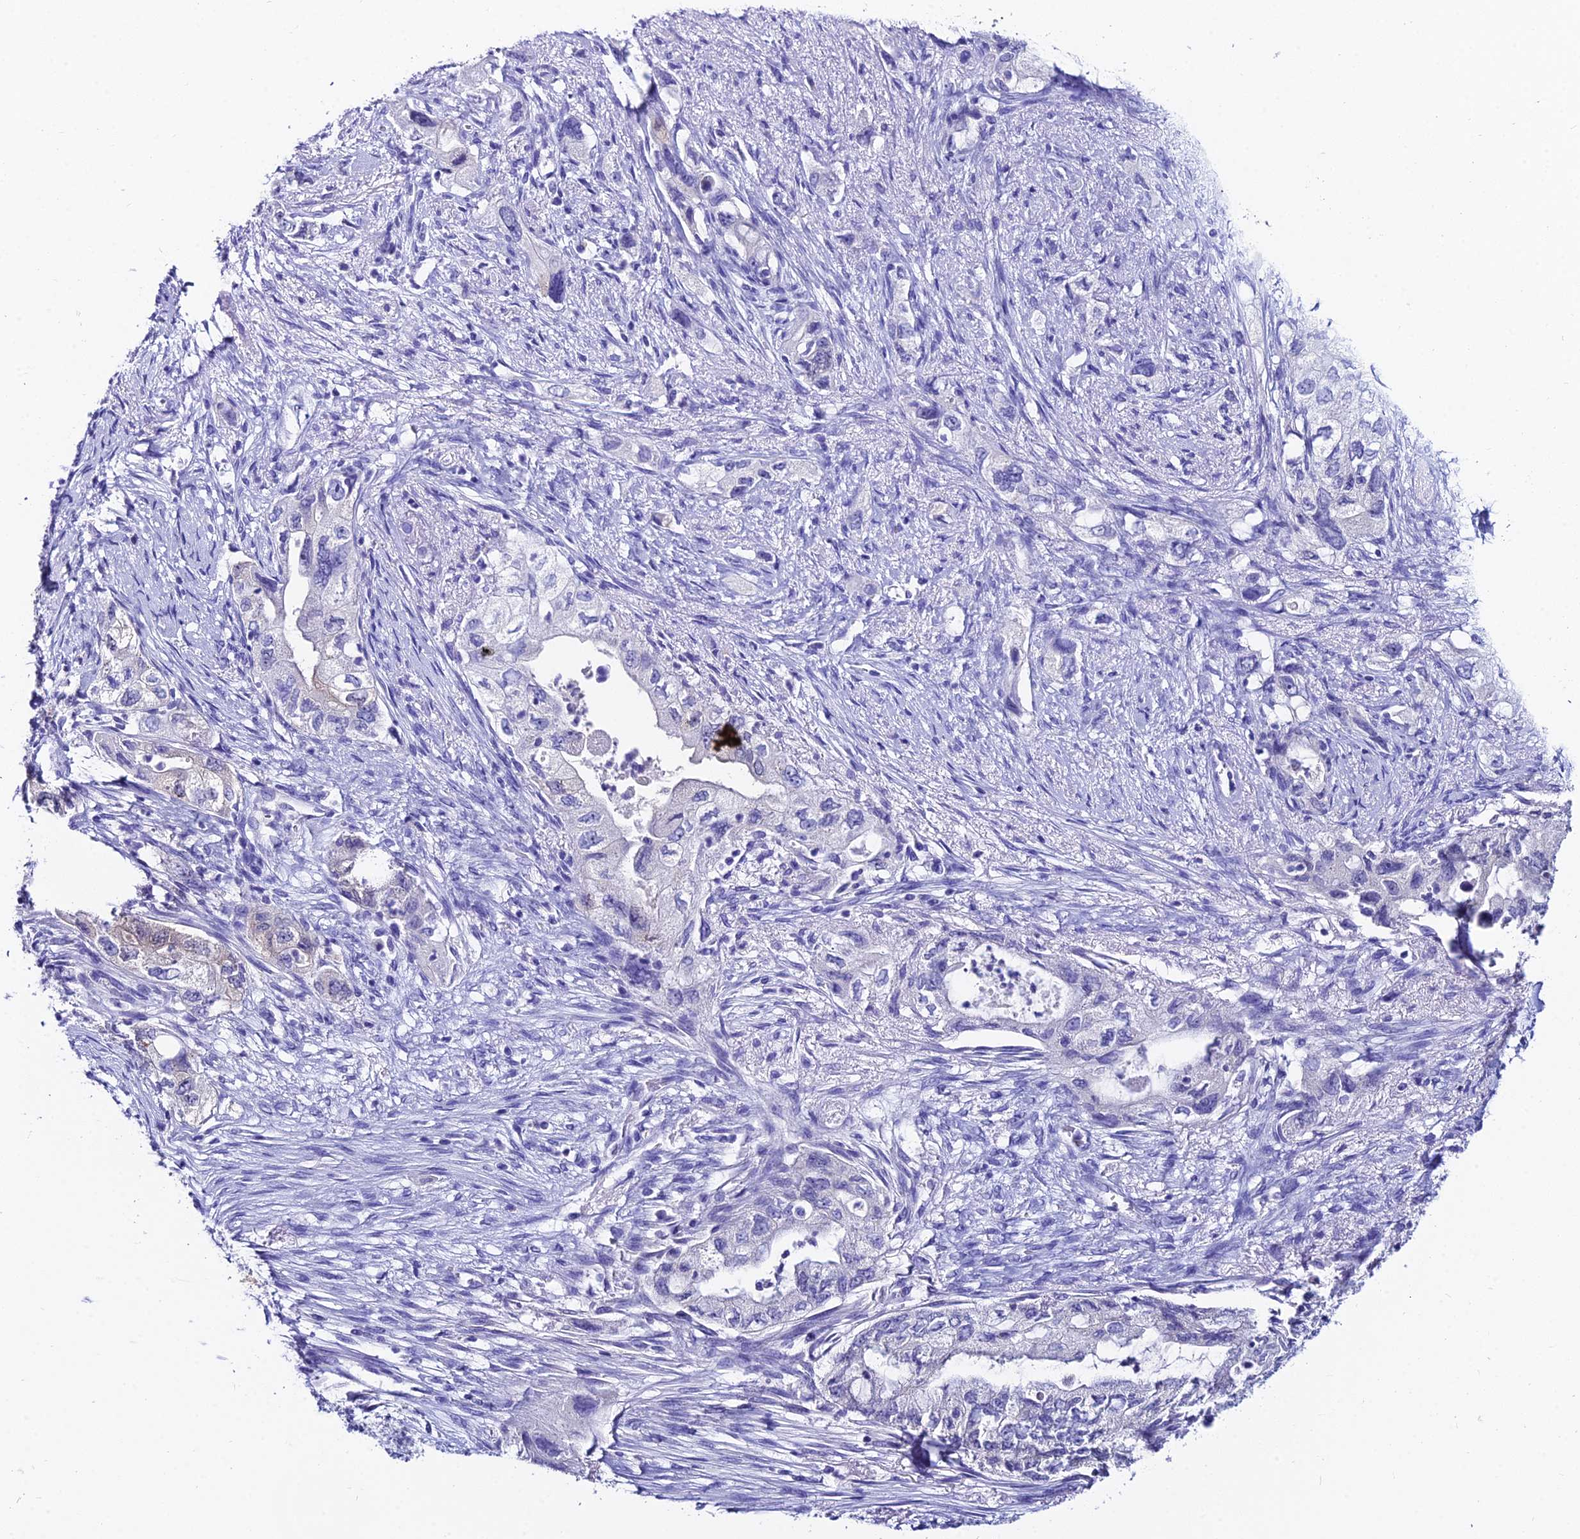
{"staining": {"intensity": "negative", "quantity": "none", "location": "none"}, "tissue": "pancreatic cancer", "cell_type": "Tumor cells", "image_type": "cancer", "snomed": [{"axis": "morphology", "description": "Adenocarcinoma, NOS"}, {"axis": "topography", "description": "Pancreas"}], "caption": "DAB immunohistochemical staining of pancreatic cancer (adenocarcinoma) exhibits no significant expression in tumor cells.", "gene": "LGALS7", "patient": {"sex": "female", "age": 73}}